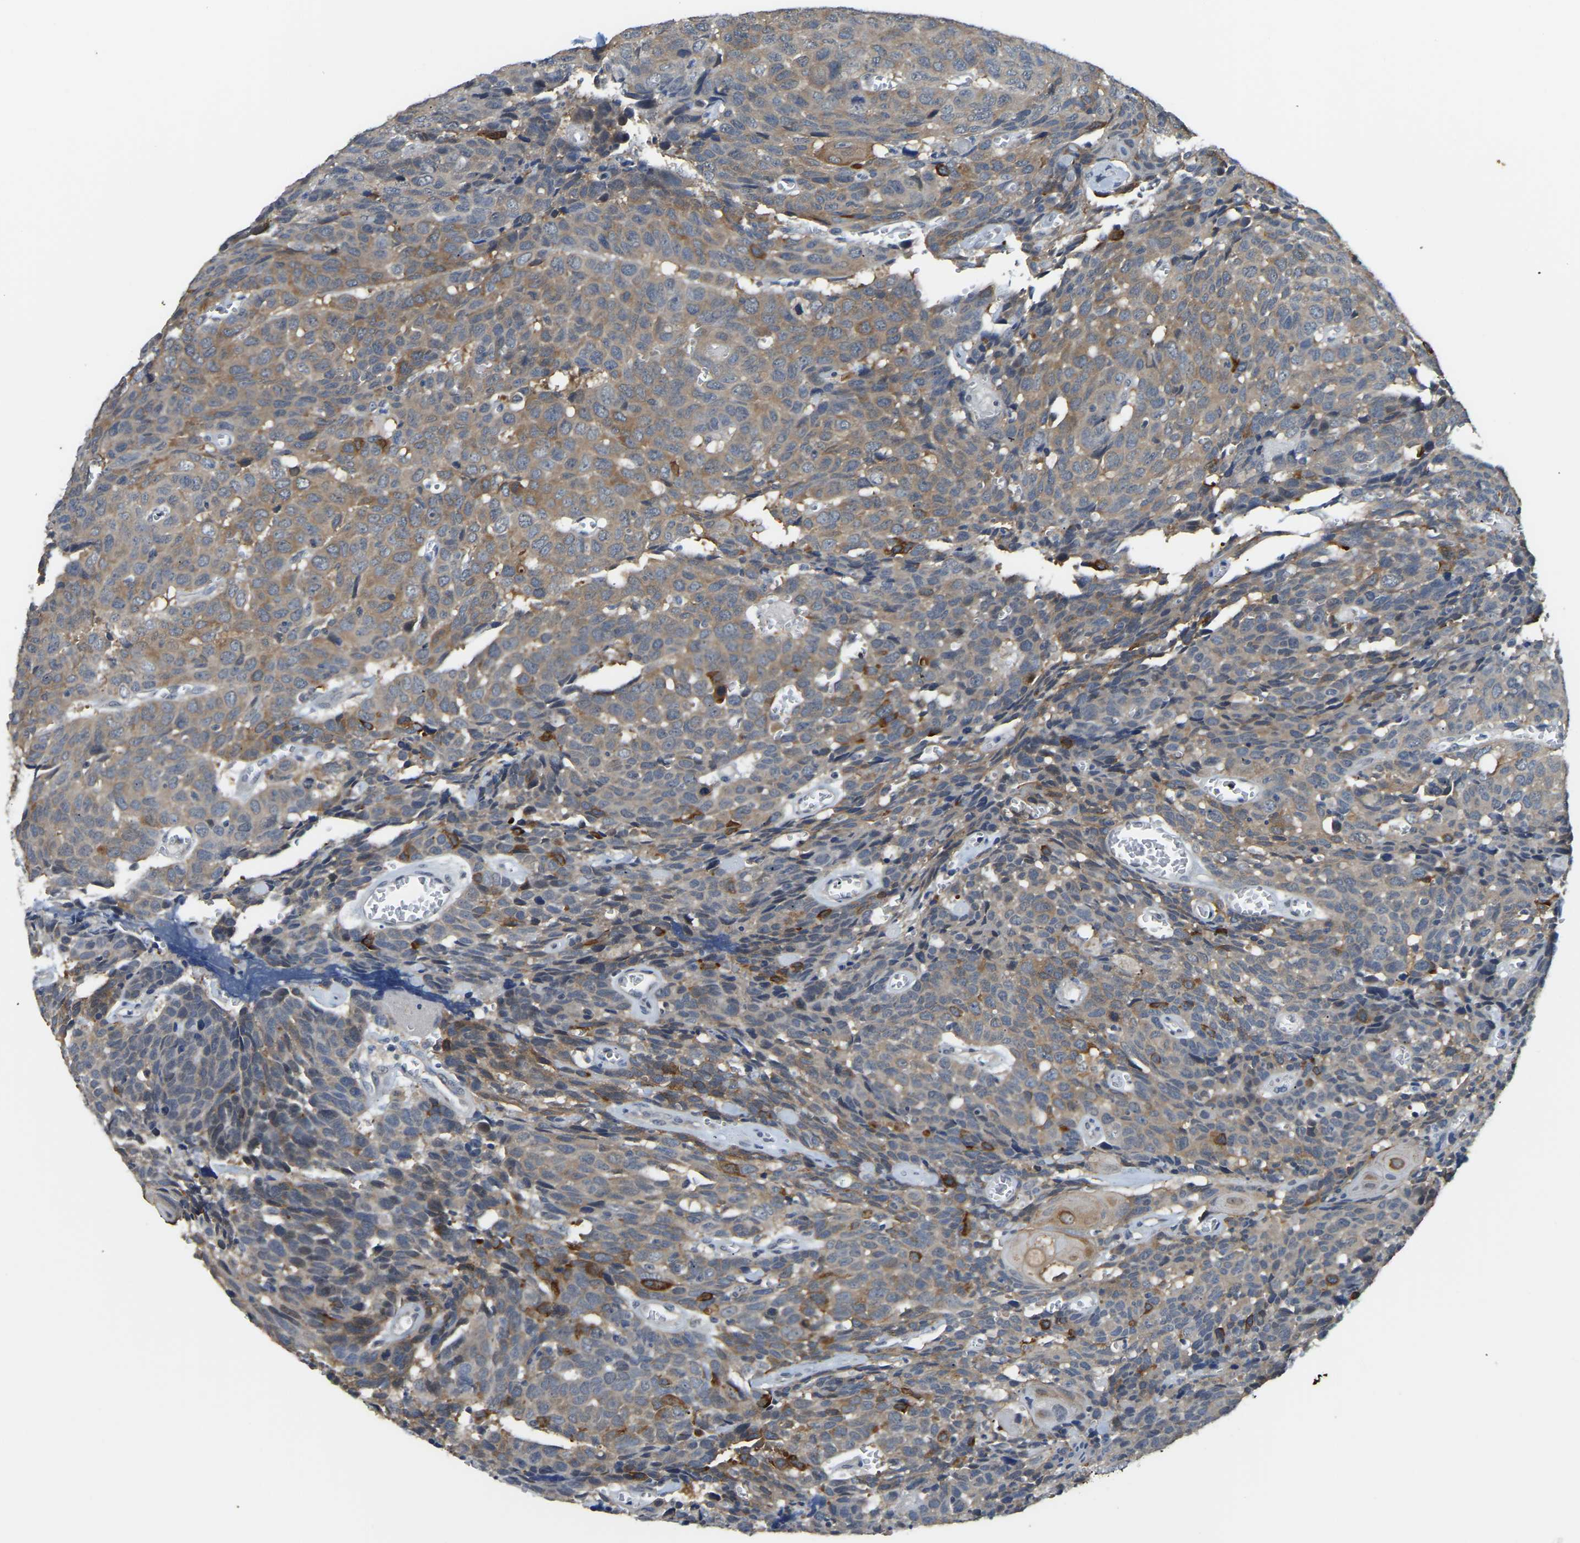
{"staining": {"intensity": "moderate", "quantity": ">75%", "location": "cytoplasmic/membranous"}, "tissue": "head and neck cancer", "cell_type": "Tumor cells", "image_type": "cancer", "snomed": [{"axis": "morphology", "description": "Squamous cell carcinoma, NOS"}, {"axis": "topography", "description": "Head-Neck"}], "caption": "IHC of head and neck cancer exhibits medium levels of moderate cytoplasmic/membranous positivity in approximately >75% of tumor cells.", "gene": "AHNAK", "patient": {"sex": "male", "age": 66}}